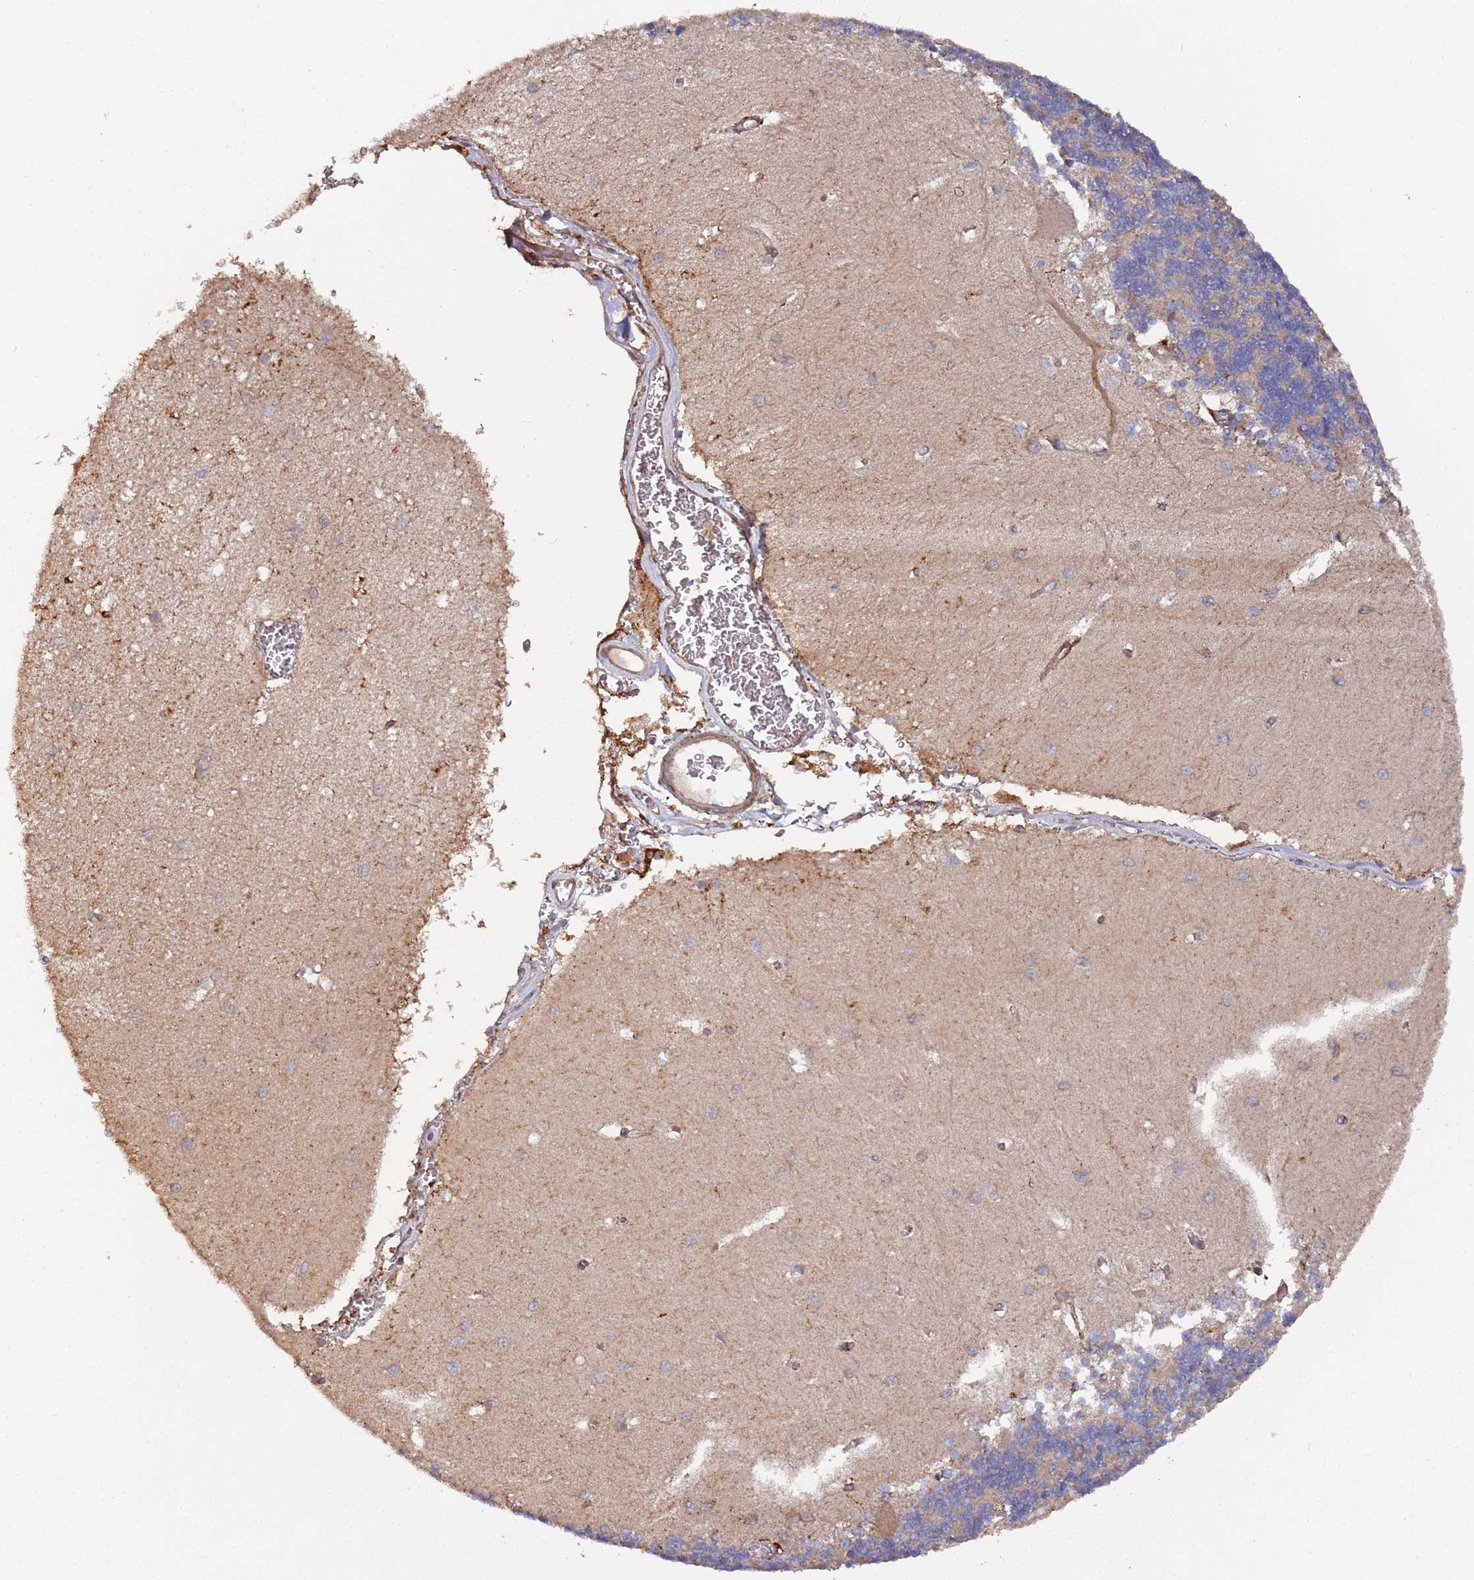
{"staining": {"intensity": "moderate", "quantity": "25%-75%", "location": "cytoplasmic/membranous"}, "tissue": "cerebellum", "cell_type": "Cells in granular layer", "image_type": "normal", "snomed": [{"axis": "morphology", "description": "Normal tissue, NOS"}, {"axis": "topography", "description": "Cerebellum"}], "caption": "An immunohistochemistry photomicrograph of unremarkable tissue is shown. Protein staining in brown shows moderate cytoplasmic/membranous positivity in cerebellum within cells in granular layer.", "gene": "LACC1", "patient": {"sex": "male", "age": 37}}